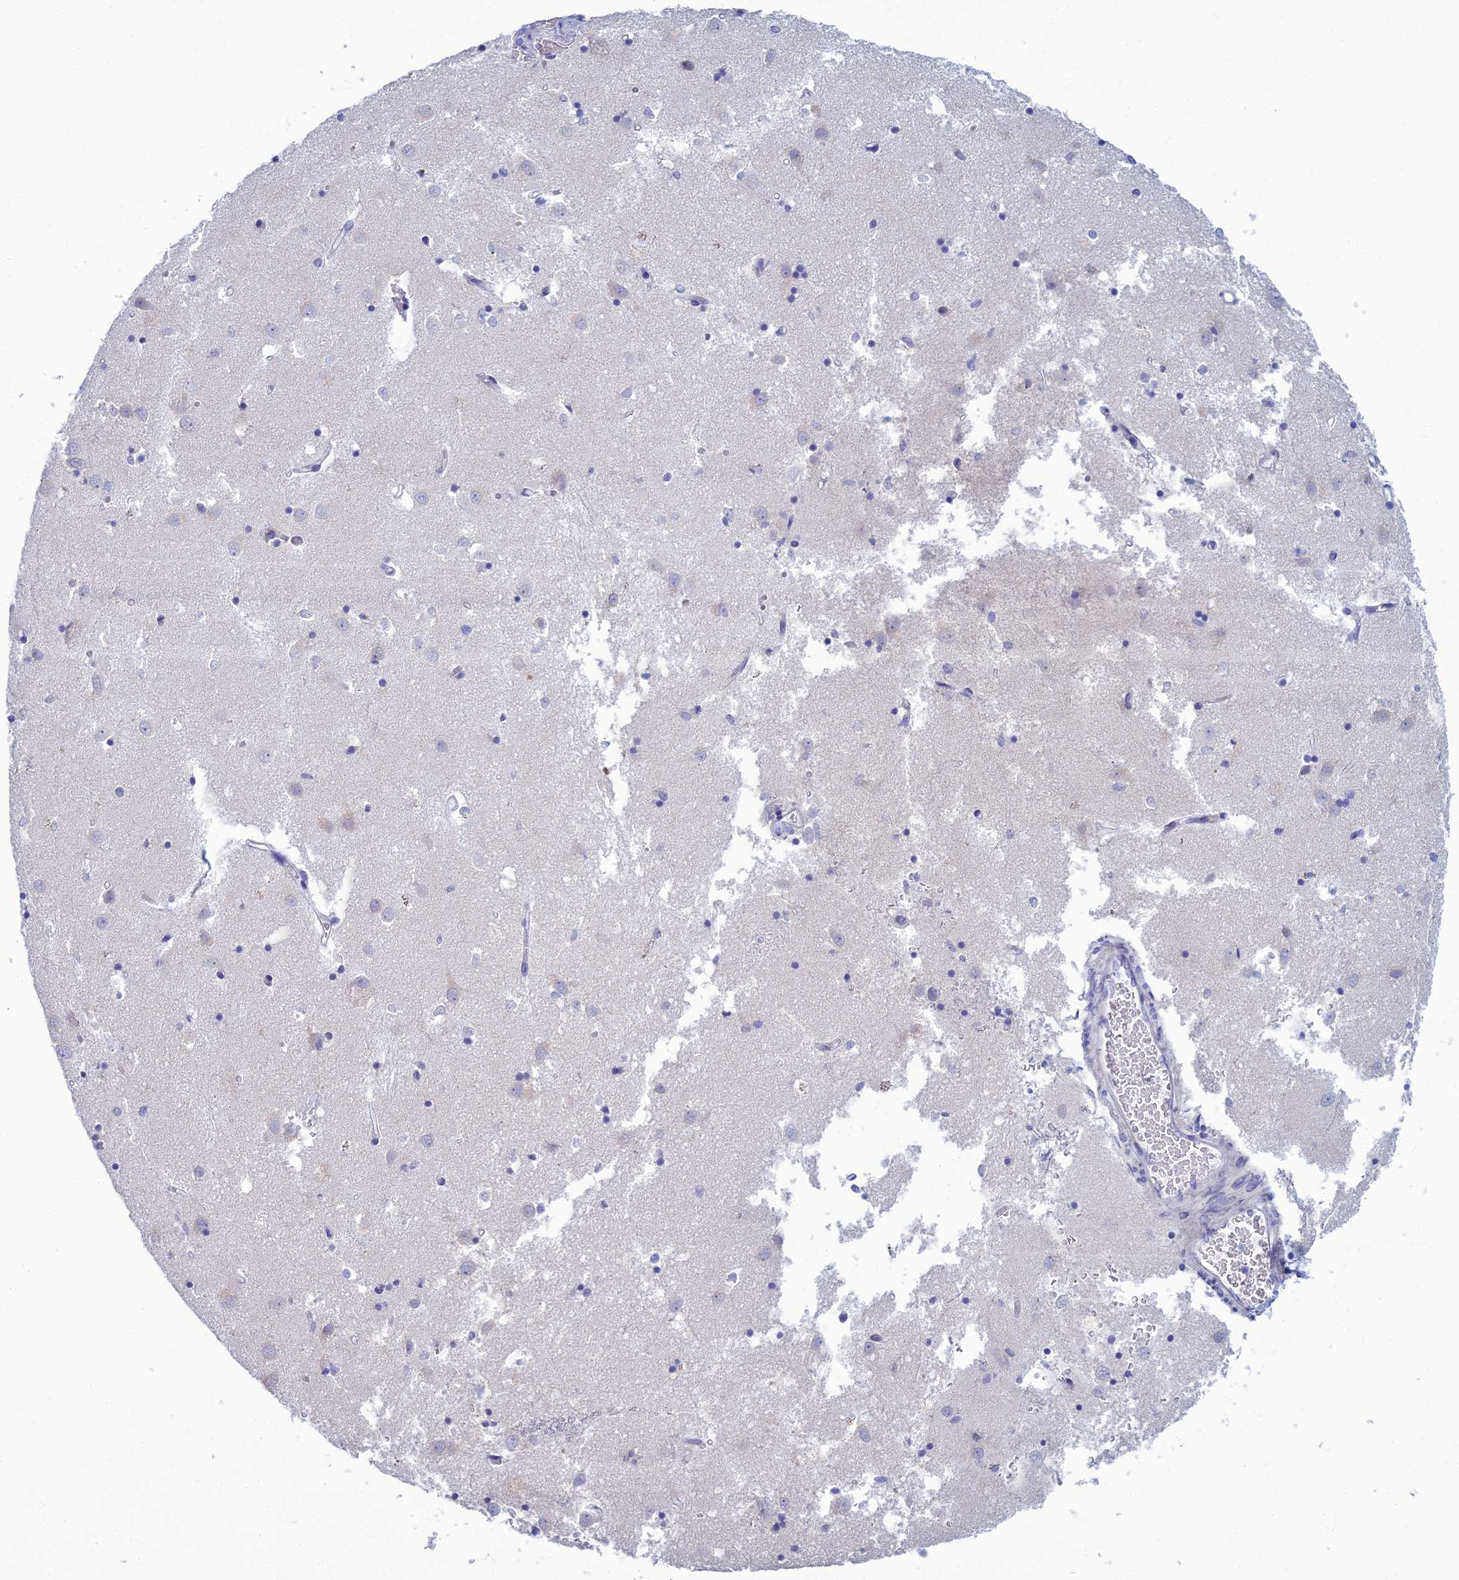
{"staining": {"intensity": "negative", "quantity": "none", "location": "none"}, "tissue": "caudate", "cell_type": "Glial cells", "image_type": "normal", "snomed": [{"axis": "morphology", "description": "Normal tissue, NOS"}, {"axis": "topography", "description": "Lateral ventricle wall"}], "caption": "Immunohistochemical staining of benign human caudate exhibits no significant positivity in glial cells. The staining is performed using DAB brown chromogen with nuclei counter-stained in using hematoxylin.", "gene": "MUC13", "patient": {"sex": "male", "age": 70}}